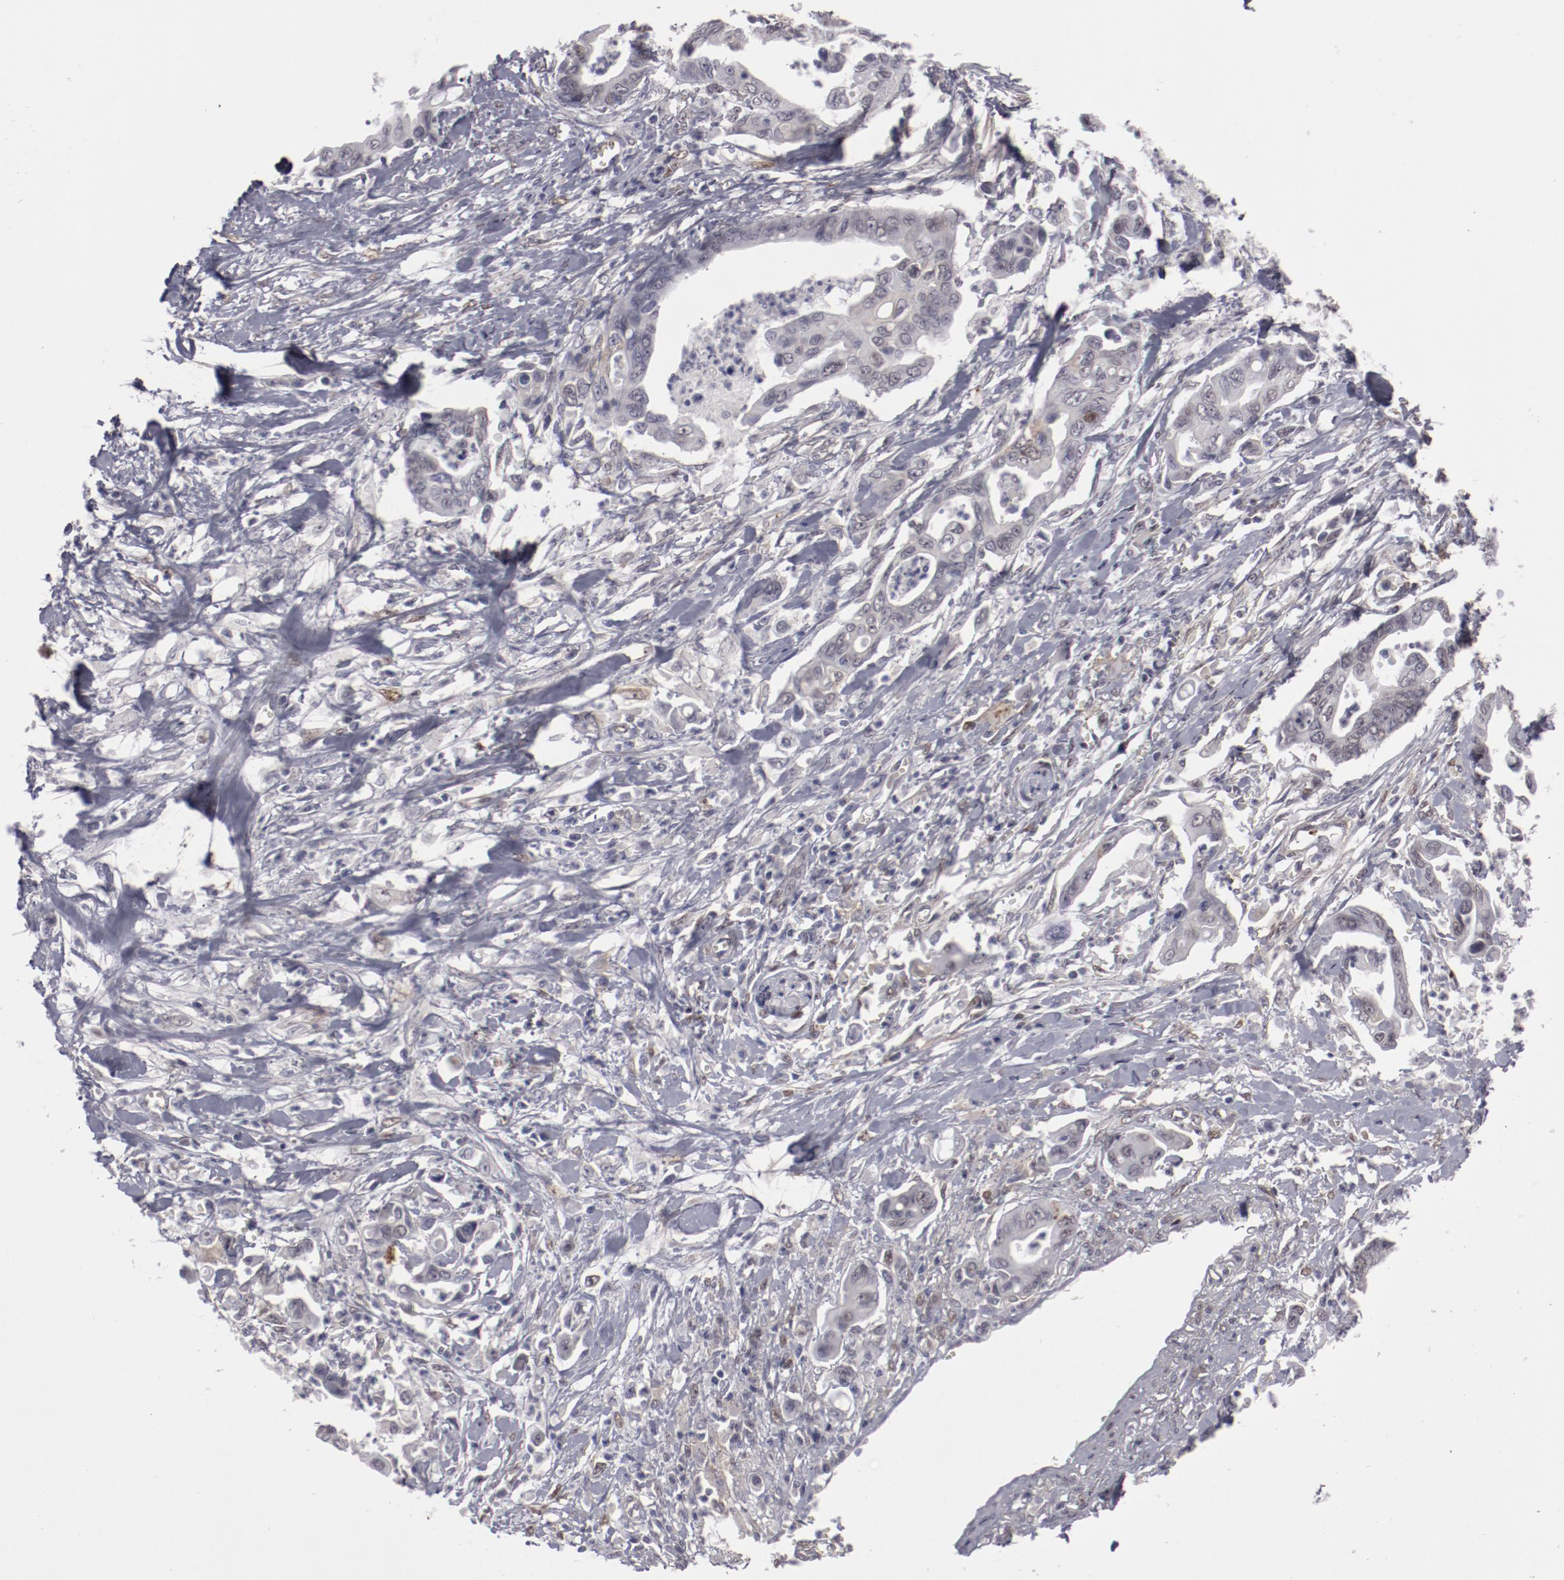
{"staining": {"intensity": "negative", "quantity": "none", "location": "none"}, "tissue": "pancreatic cancer", "cell_type": "Tumor cells", "image_type": "cancer", "snomed": [{"axis": "morphology", "description": "Adenocarcinoma, NOS"}, {"axis": "topography", "description": "Pancreas"}], "caption": "Tumor cells show no significant protein expression in pancreatic adenocarcinoma.", "gene": "LEF1", "patient": {"sex": "female", "age": 70}}